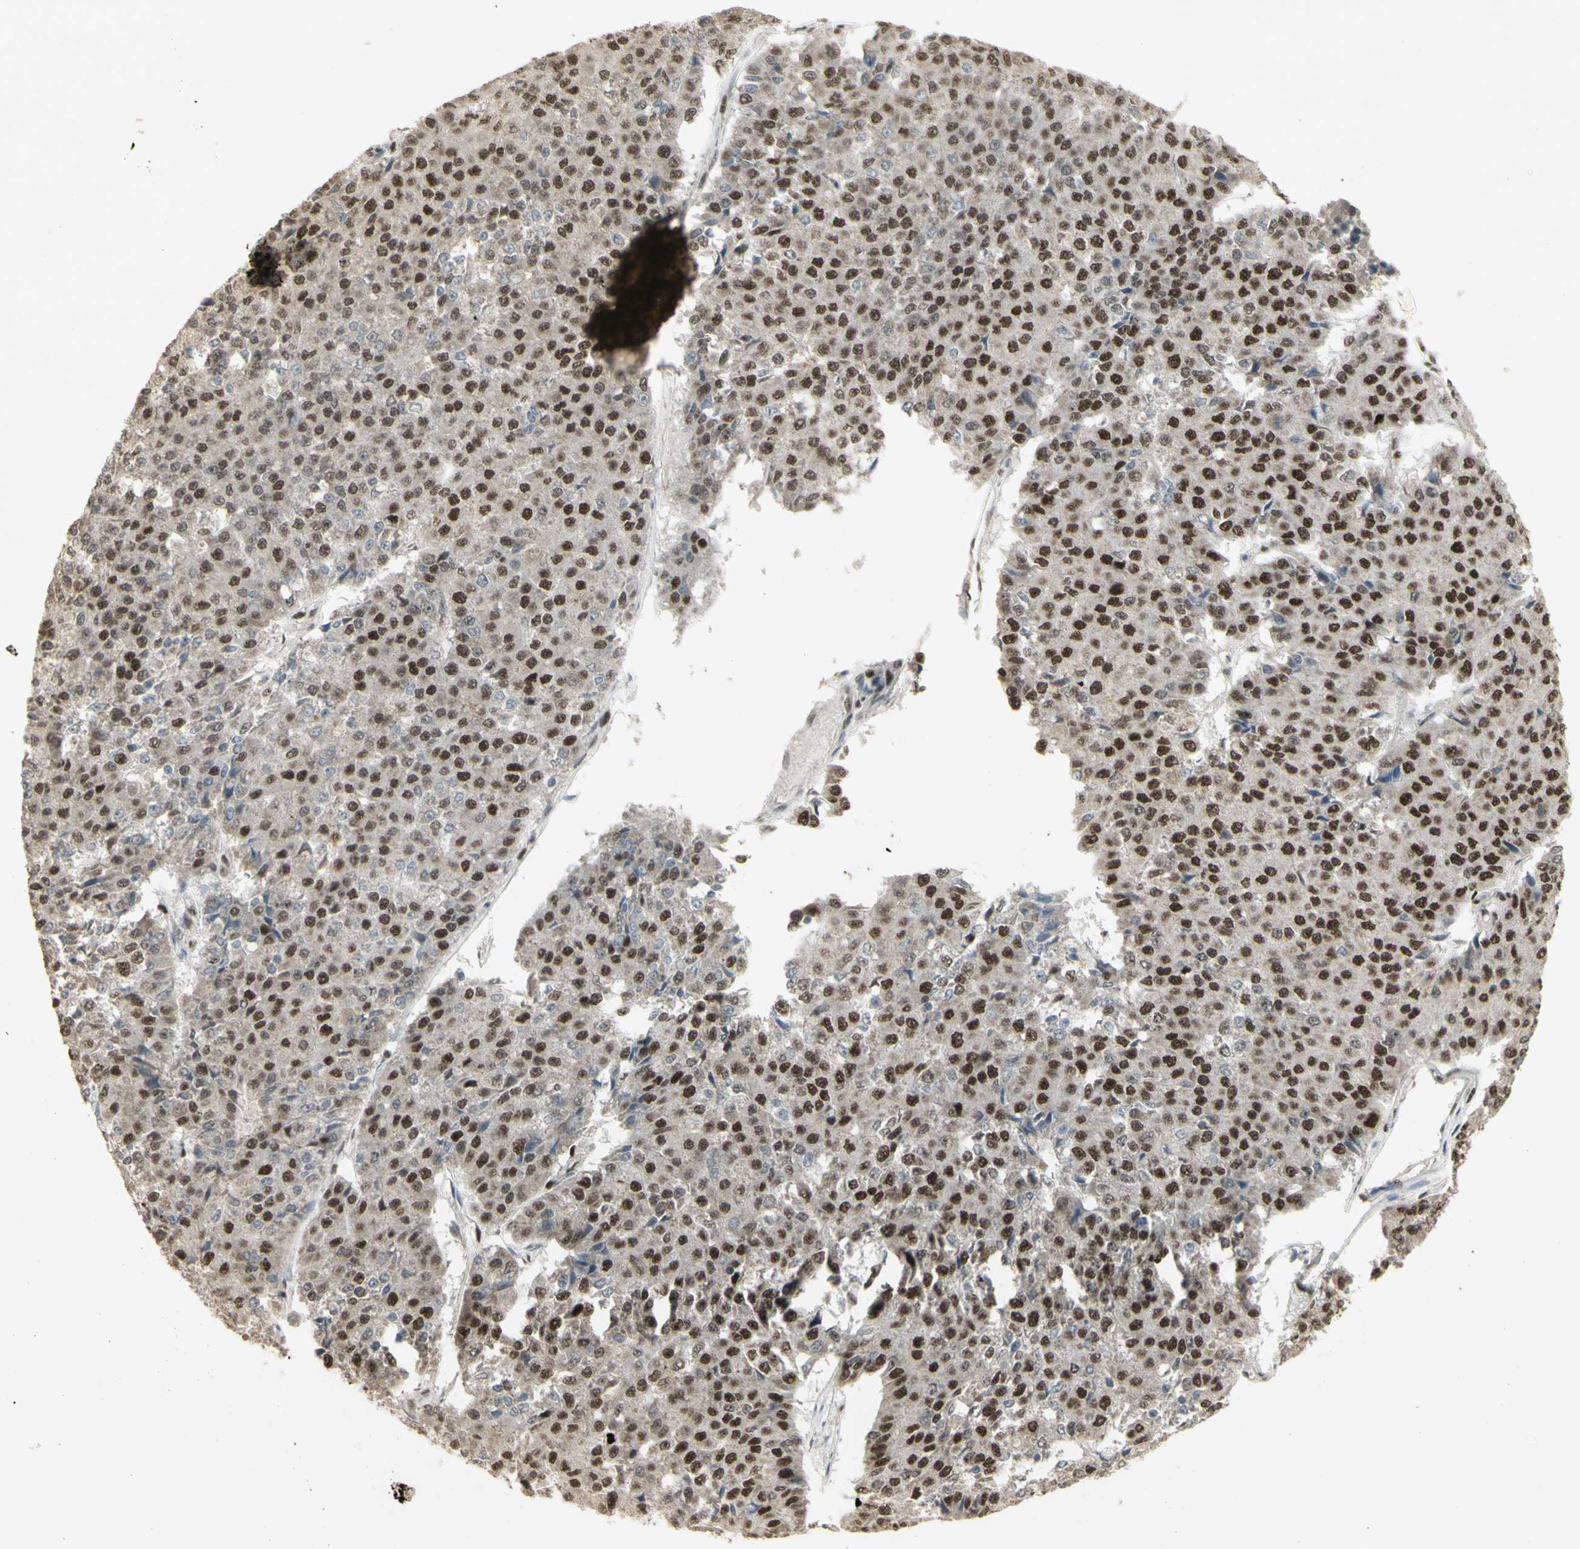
{"staining": {"intensity": "strong", "quantity": "25%-75%", "location": "nuclear"}, "tissue": "pancreatic cancer", "cell_type": "Tumor cells", "image_type": "cancer", "snomed": [{"axis": "morphology", "description": "Adenocarcinoma, NOS"}, {"axis": "topography", "description": "Pancreas"}], "caption": "Brown immunohistochemical staining in pancreatic cancer demonstrates strong nuclear positivity in approximately 25%-75% of tumor cells.", "gene": "CCNT1", "patient": {"sex": "male", "age": 50}}